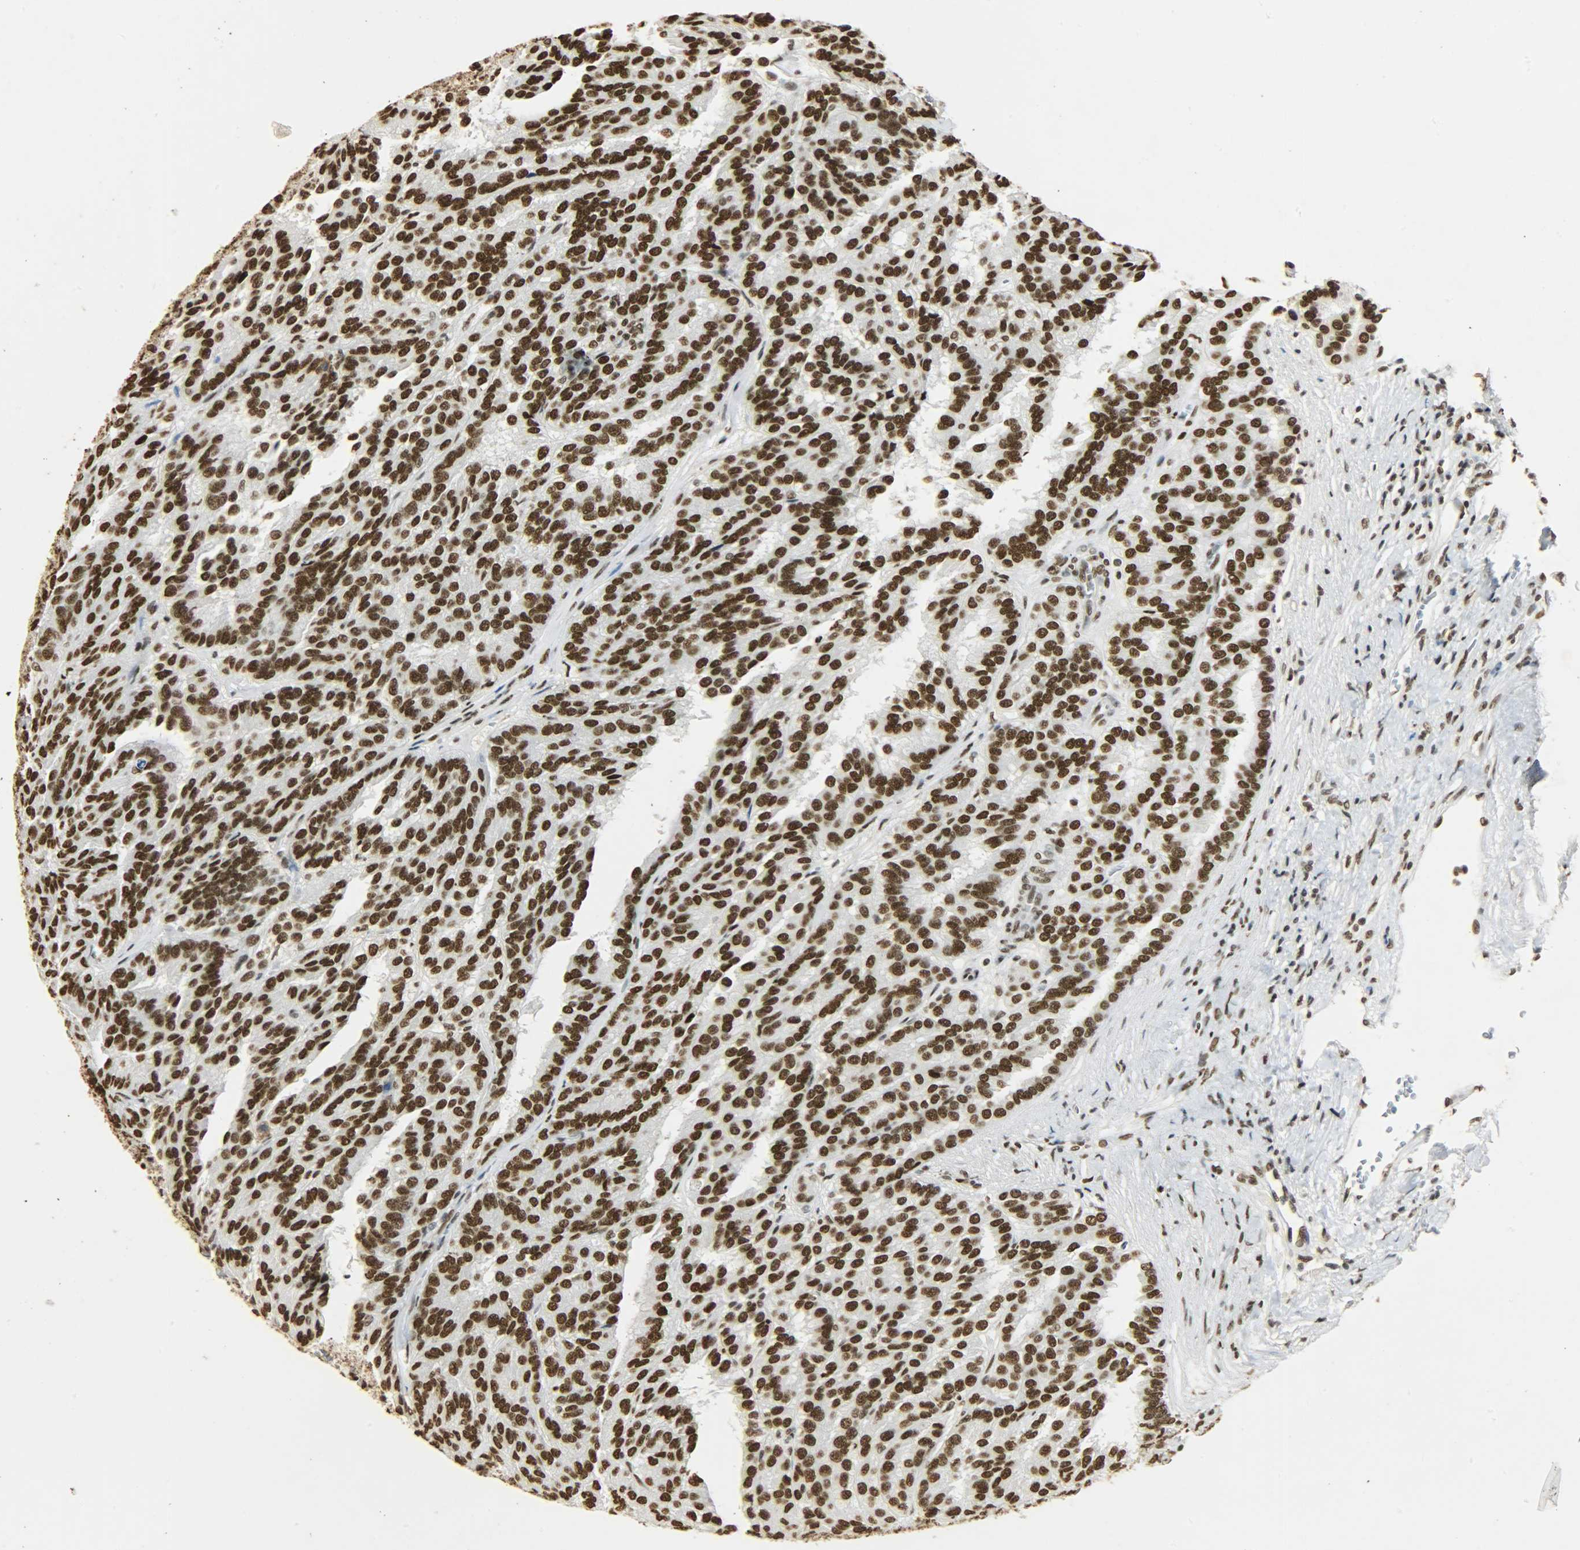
{"staining": {"intensity": "strong", "quantity": ">75%", "location": "nuclear"}, "tissue": "renal cancer", "cell_type": "Tumor cells", "image_type": "cancer", "snomed": [{"axis": "morphology", "description": "Adenocarcinoma, NOS"}, {"axis": "topography", "description": "Kidney"}], "caption": "Adenocarcinoma (renal) stained with DAB immunohistochemistry (IHC) displays high levels of strong nuclear positivity in about >75% of tumor cells.", "gene": "KHDRBS1", "patient": {"sex": "male", "age": 46}}